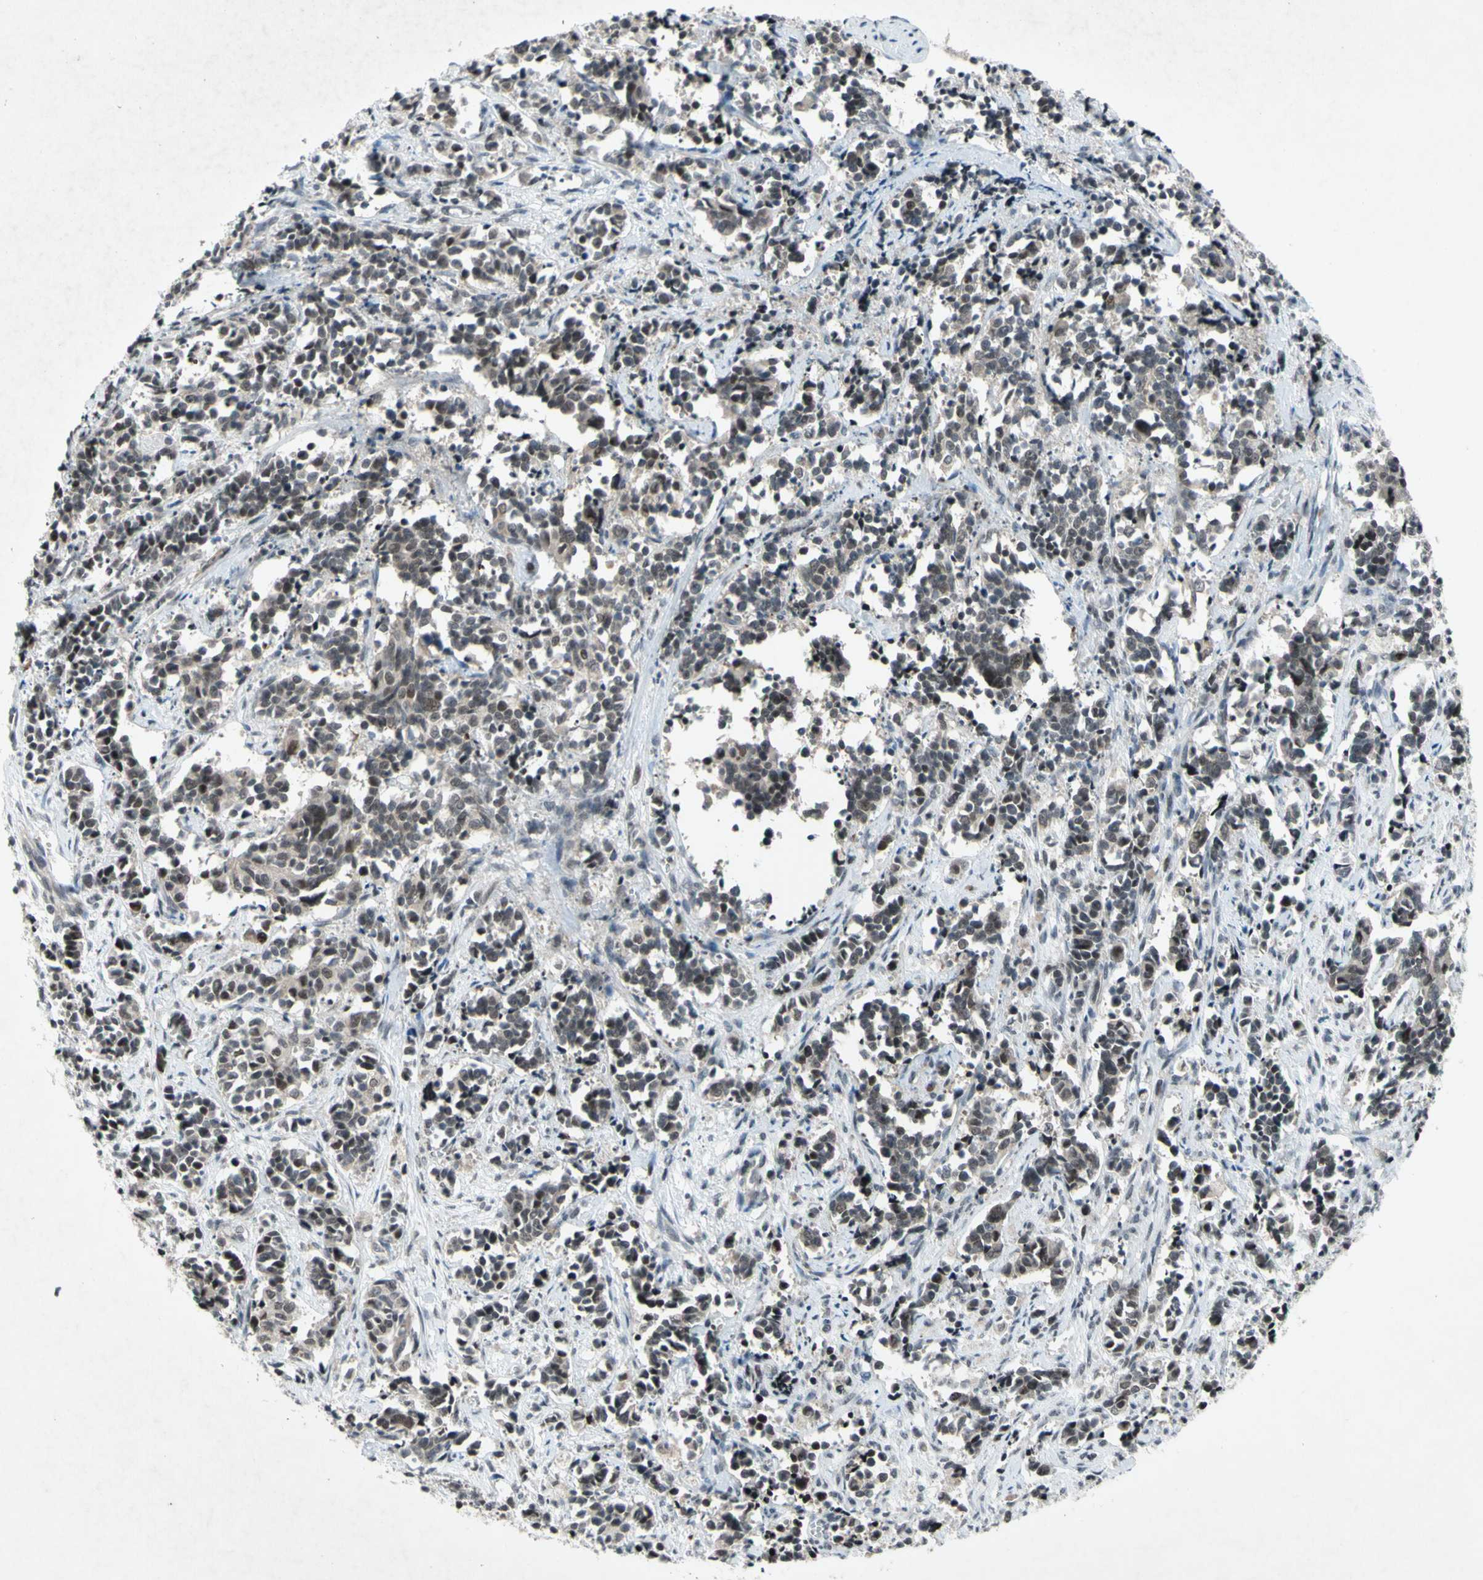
{"staining": {"intensity": "weak", "quantity": "25%-75%", "location": "cytoplasmic/membranous,nuclear"}, "tissue": "cervical cancer", "cell_type": "Tumor cells", "image_type": "cancer", "snomed": [{"axis": "morphology", "description": "Normal tissue, NOS"}, {"axis": "morphology", "description": "Squamous cell carcinoma, NOS"}, {"axis": "topography", "description": "Cervix"}], "caption": "Cervical squamous cell carcinoma stained with a brown dye displays weak cytoplasmic/membranous and nuclear positive positivity in about 25%-75% of tumor cells.", "gene": "XPO1", "patient": {"sex": "female", "age": 35}}